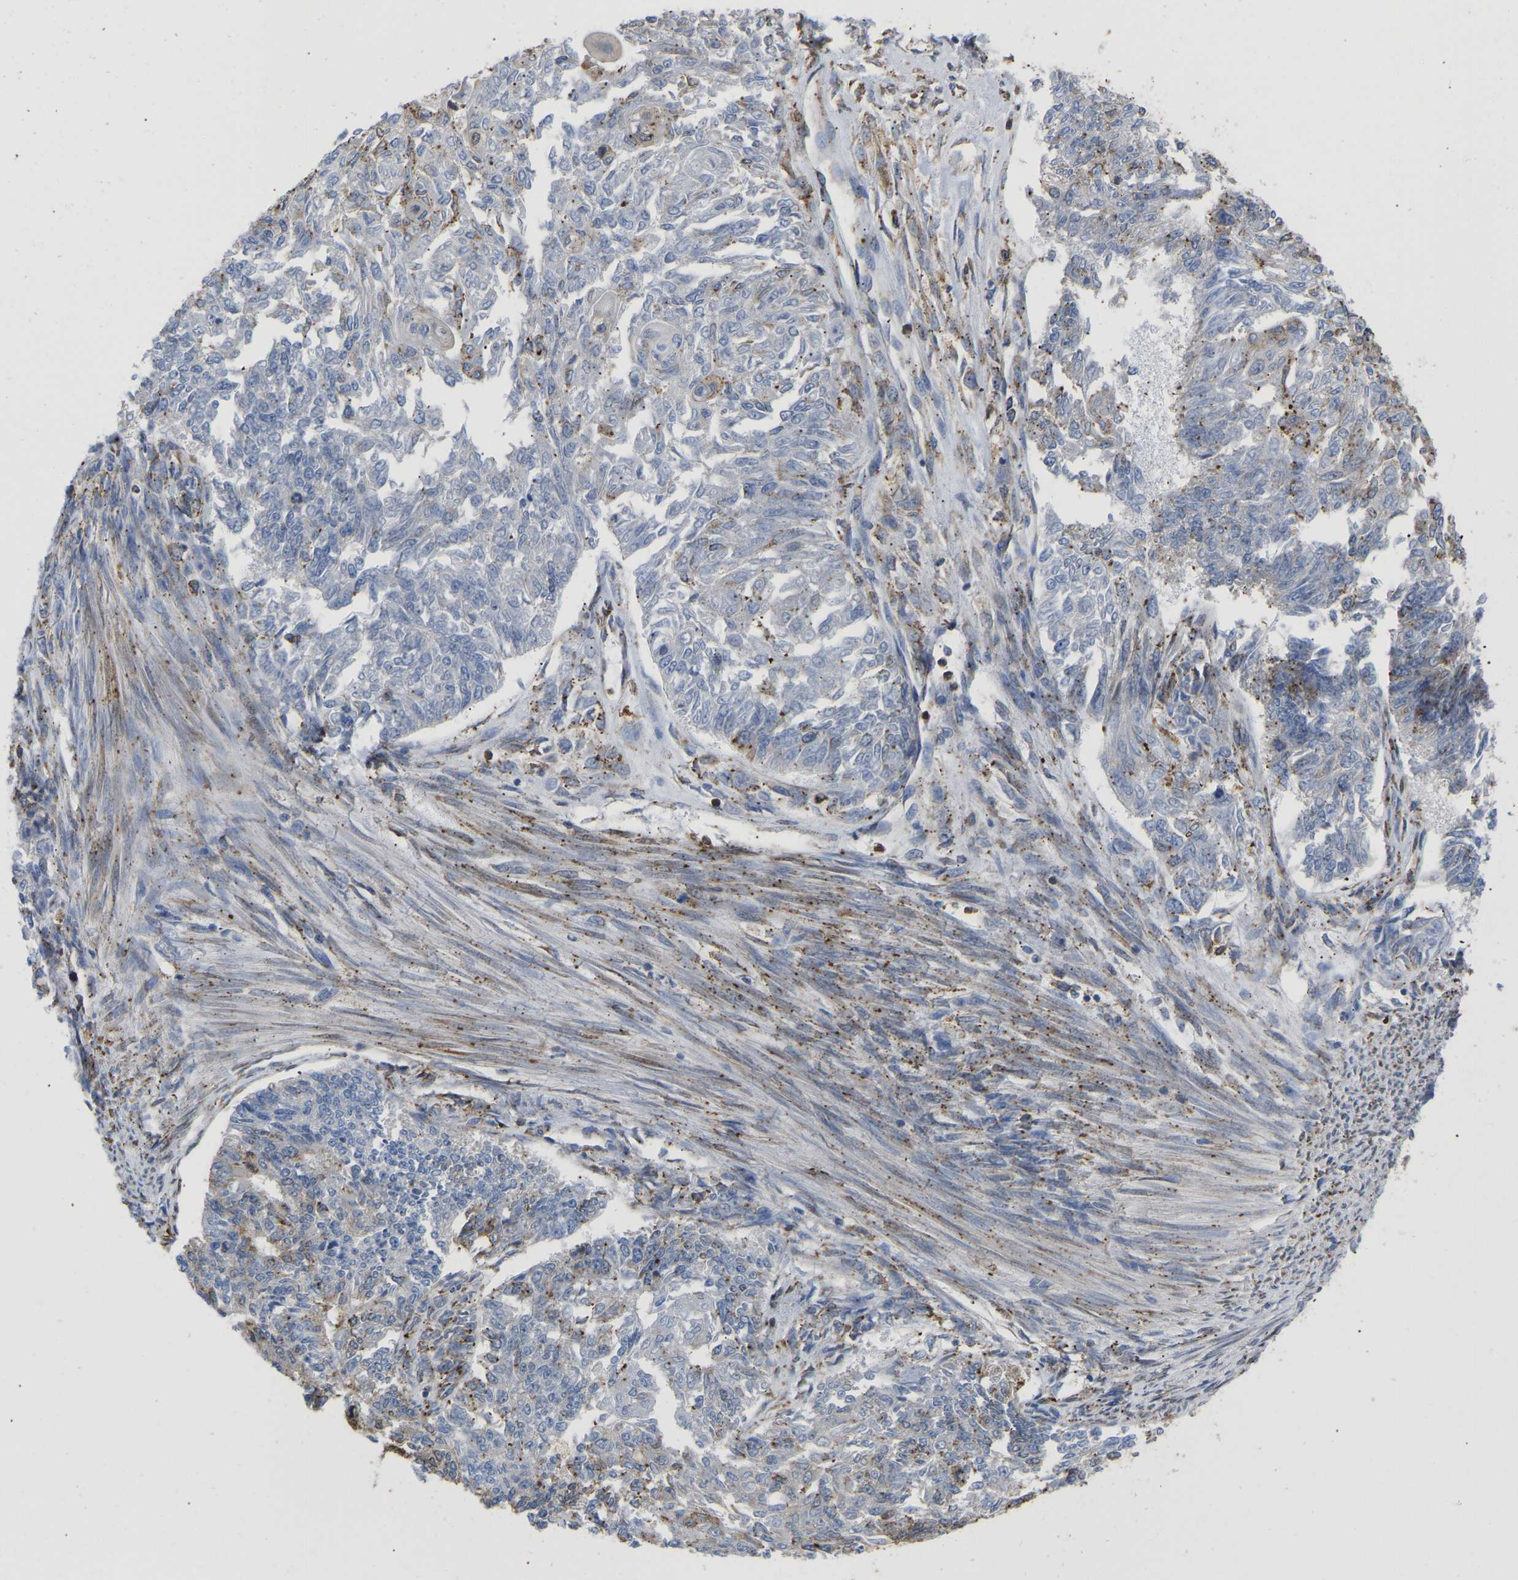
{"staining": {"intensity": "negative", "quantity": "none", "location": "none"}, "tissue": "endometrial cancer", "cell_type": "Tumor cells", "image_type": "cancer", "snomed": [{"axis": "morphology", "description": "Adenocarcinoma, NOS"}, {"axis": "topography", "description": "Endometrium"}], "caption": "Immunohistochemistry (IHC) photomicrograph of endometrial cancer stained for a protein (brown), which displays no staining in tumor cells.", "gene": "P4HB", "patient": {"sex": "female", "age": 32}}